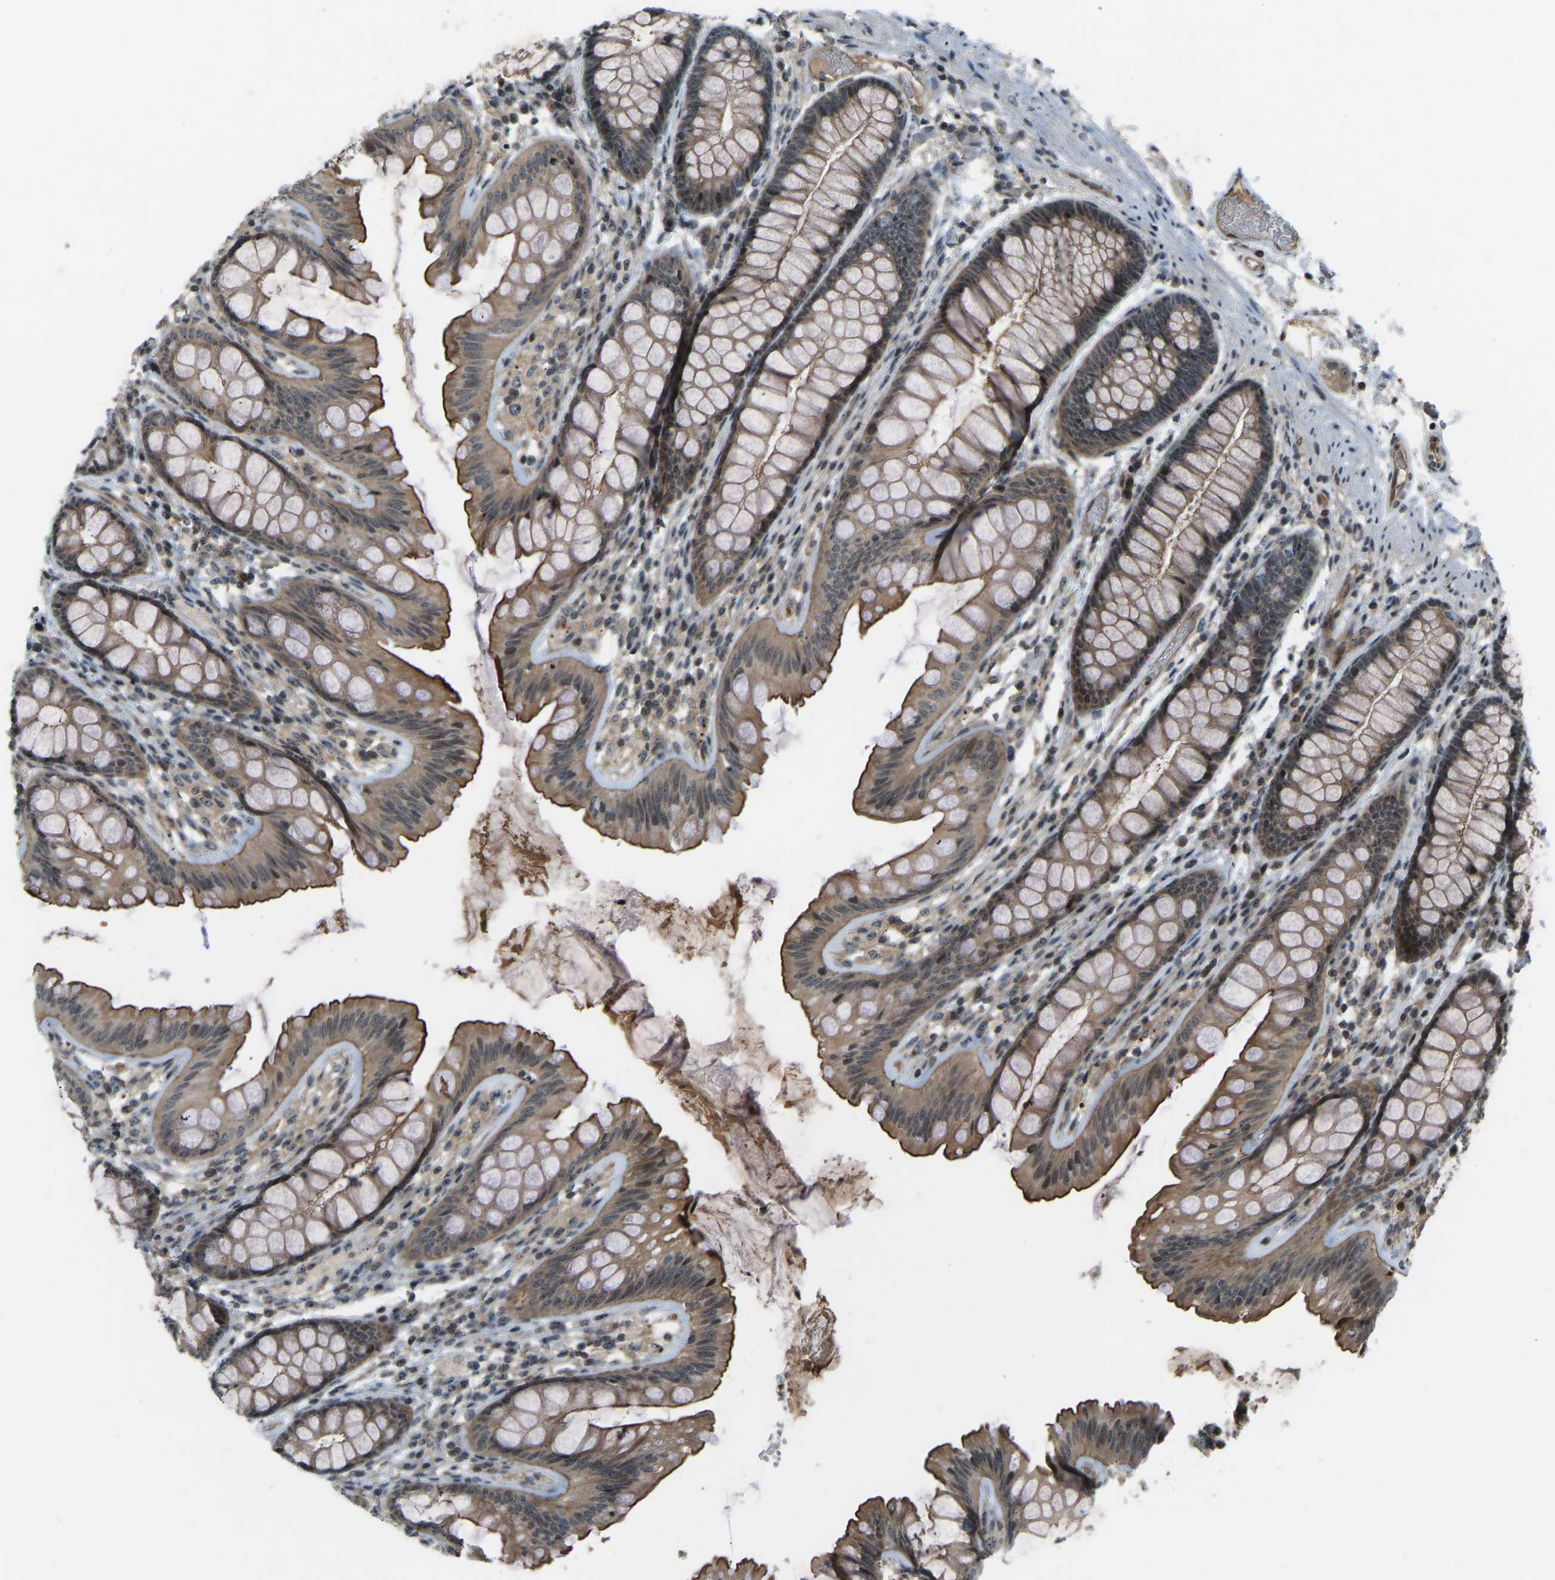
{"staining": {"intensity": "moderate", "quantity": ">75%", "location": "cytoplasmic/membranous,nuclear"}, "tissue": "colon", "cell_type": "Endothelial cells", "image_type": "normal", "snomed": [{"axis": "morphology", "description": "Normal tissue, NOS"}, {"axis": "topography", "description": "Colon"}], "caption": "Moderate cytoplasmic/membranous,nuclear protein expression is appreciated in about >75% of endothelial cells in colon.", "gene": "SVOPL", "patient": {"sex": "female", "age": 56}}